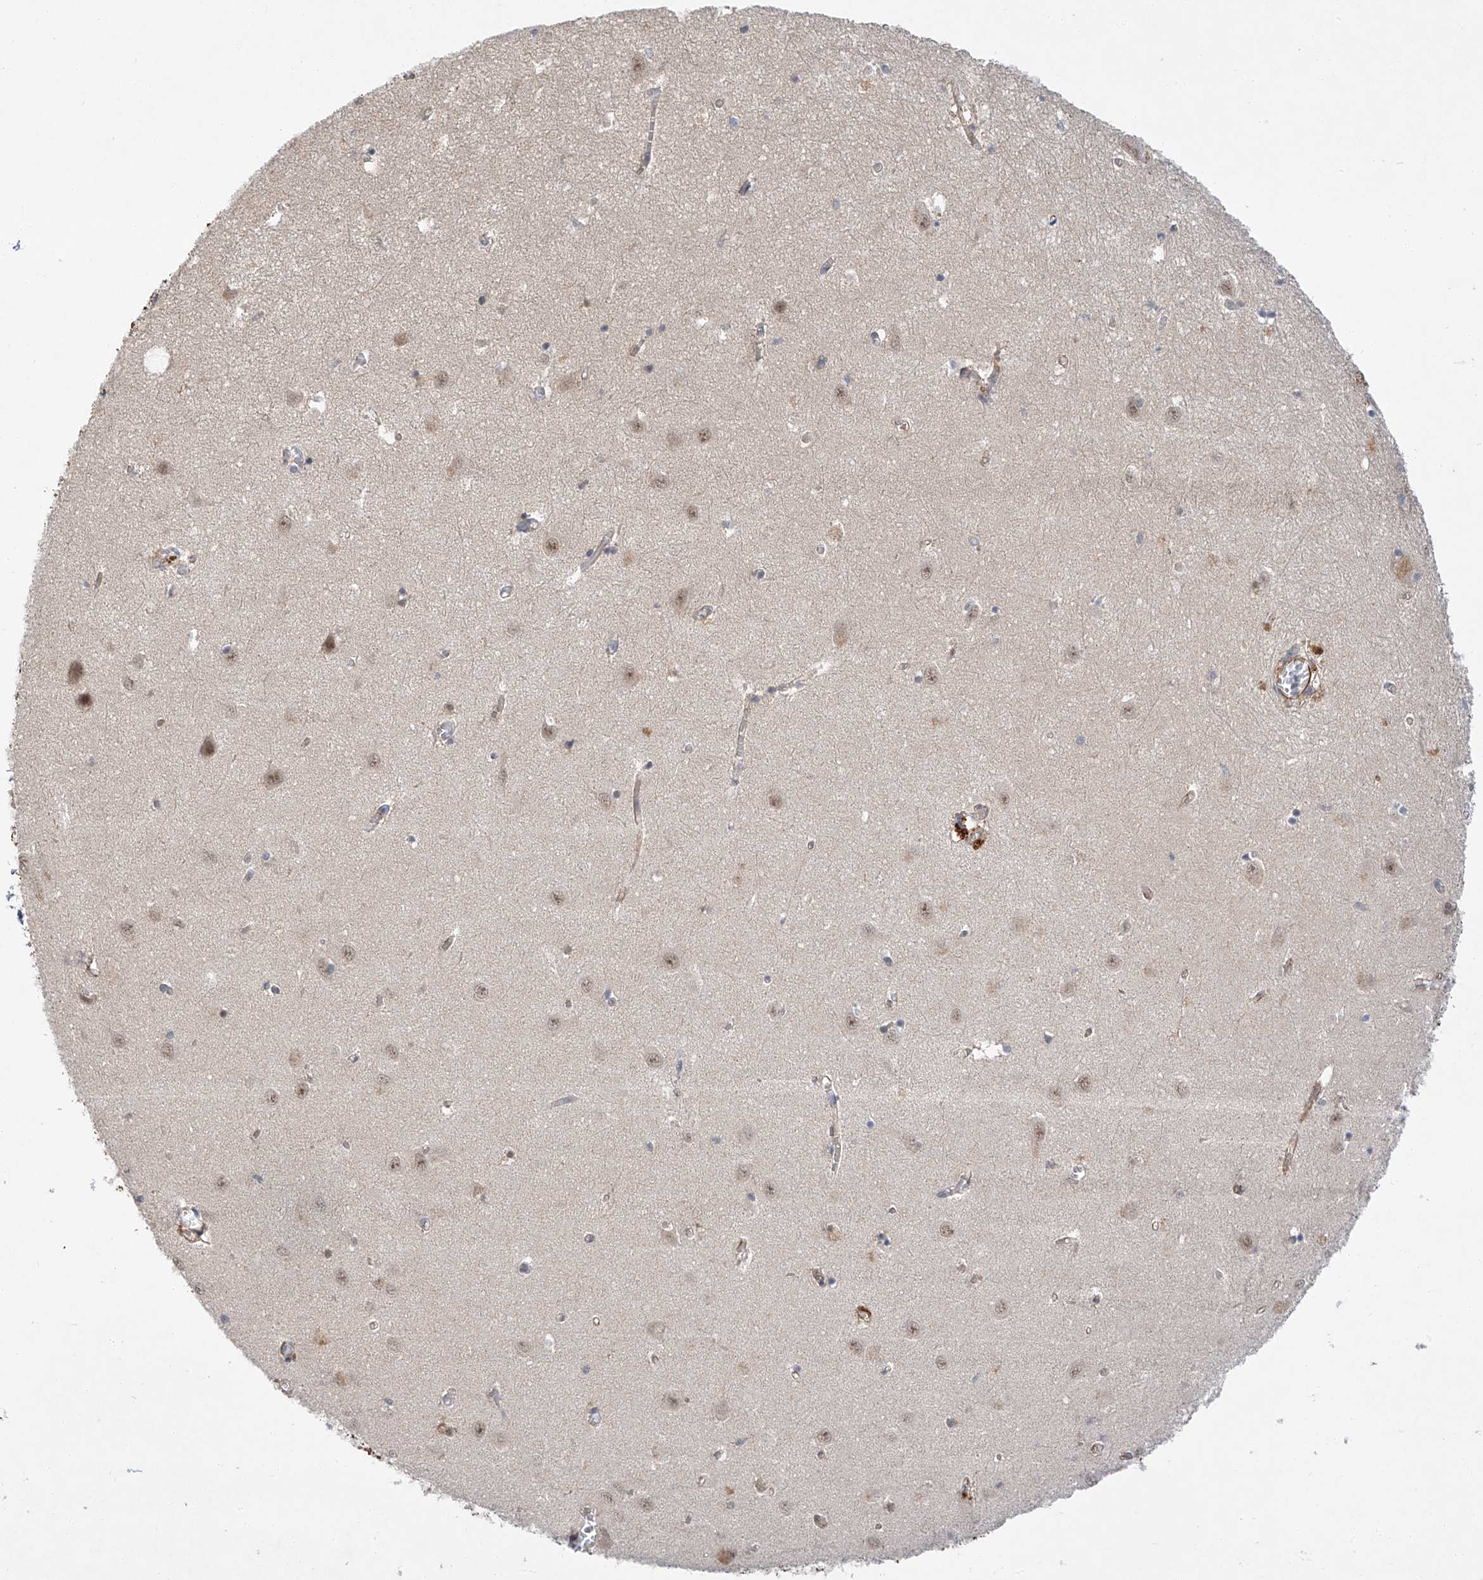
{"staining": {"intensity": "moderate", "quantity": "<25%", "location": "nuclear"}, "tissue": "hippocampus", "cell_type": "Glial cells", "image_type": "normal", "snomed": [{"axis": "morphology", "description": "Normal tissue, NOS"}, {"axis": "topography", "description": "Hippocampus"}], "caption": "Hippocampus stained with a brown dye displays moderate nuclear positive positivity in about <25% of glial cells.", "gene": "AMD1", "patient": {"sex": "female", "age": 64}}